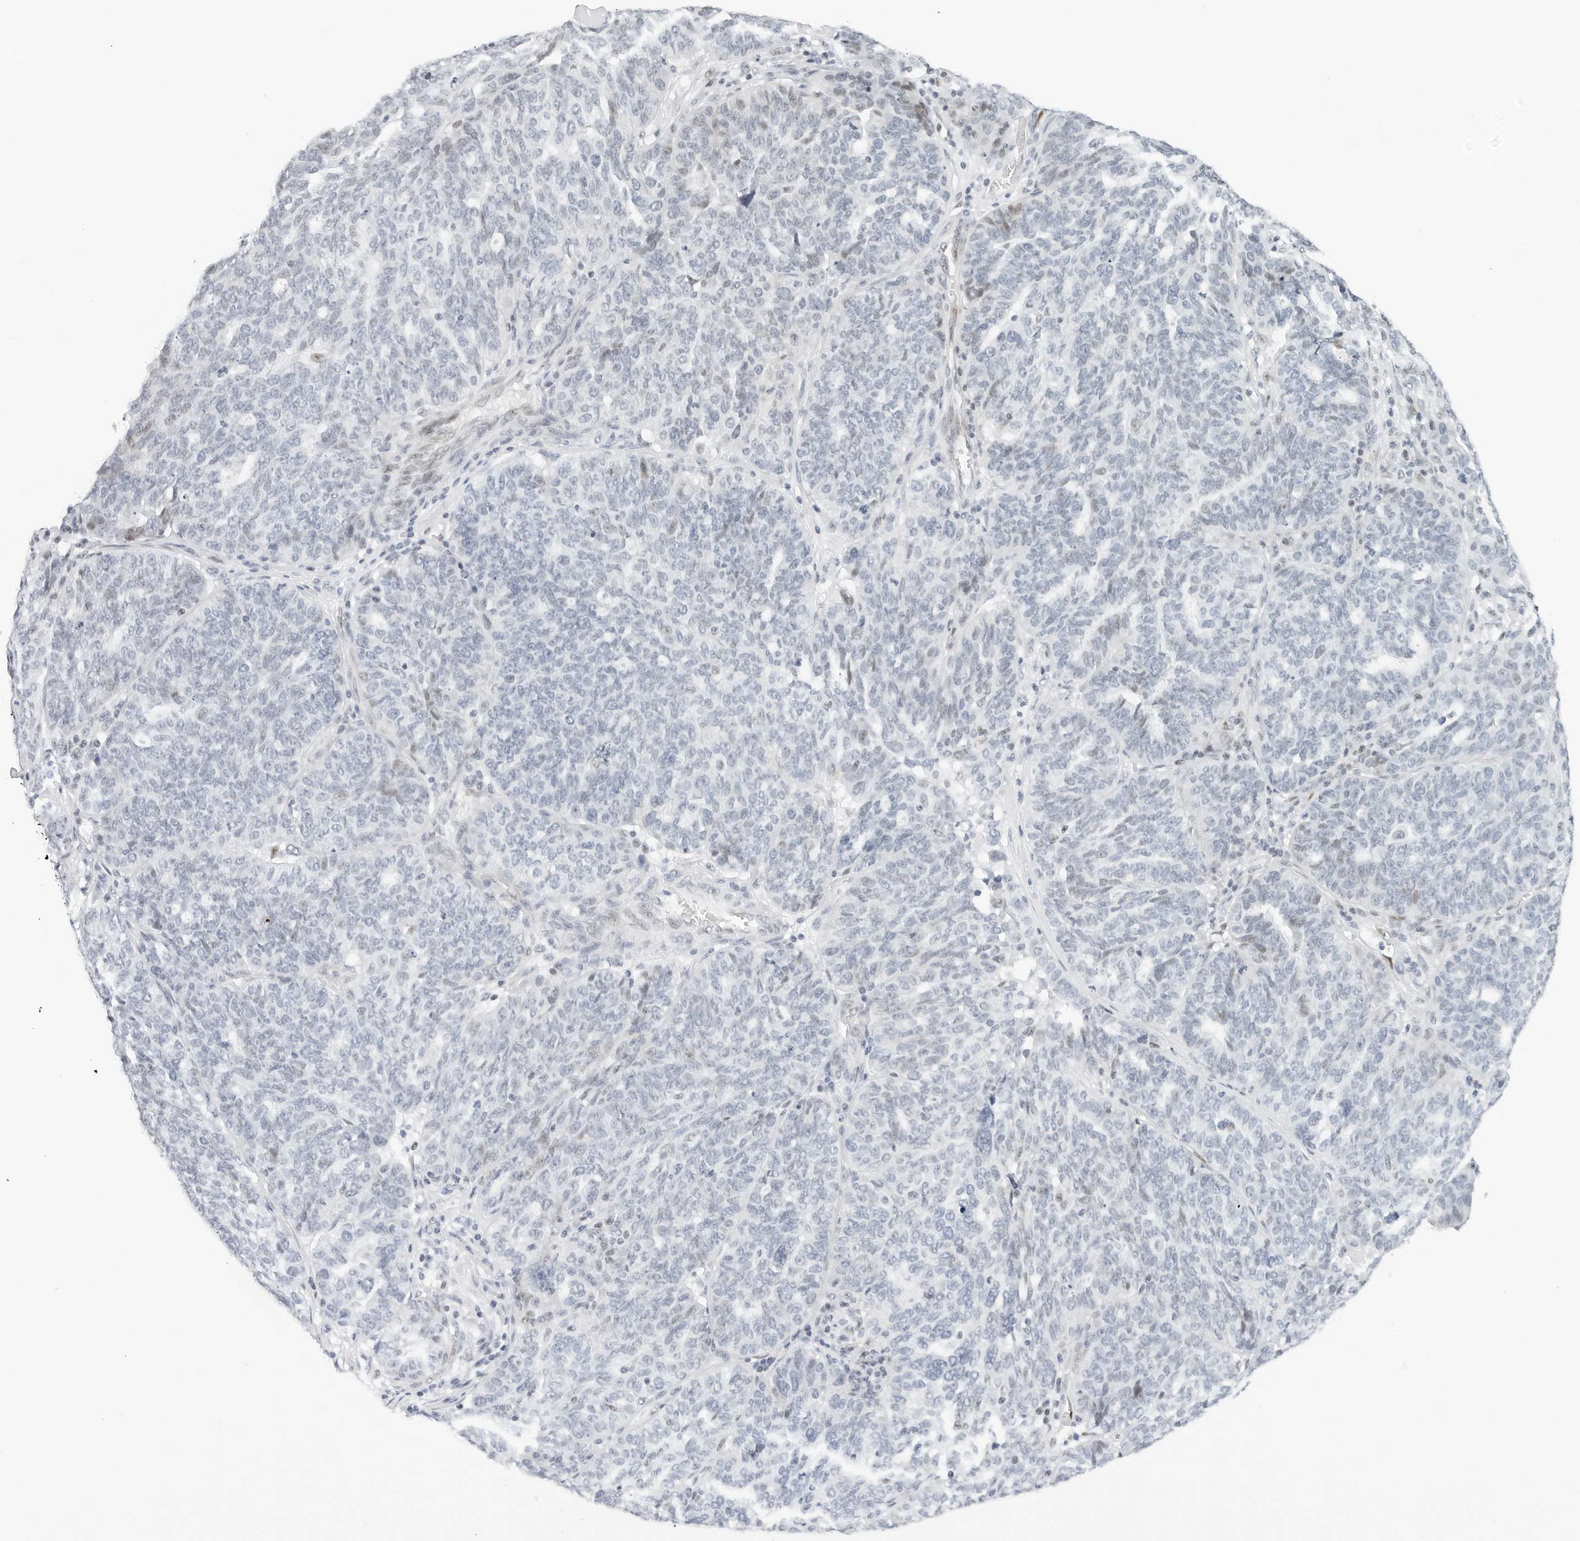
{"staining": {"intensity": "negative", "quantity": "none", "location": "none"}, "tissue": "ovarian cancer", "cell_type": "Tumor cells", "image_type": "cancer", "snomed": [{"axis": "morphology", "description": "Cystadenocarcinoma, serous, NOS"}, {"axis": "topography", "description": "Ovary"}], "caption": "Photomicrograph shows no significant protein positivity in tumor cells of serous cystadenocarcinoma (ovarian).", "gene": "NTMT2", "patient": {"sex": "female", "age": 59}}